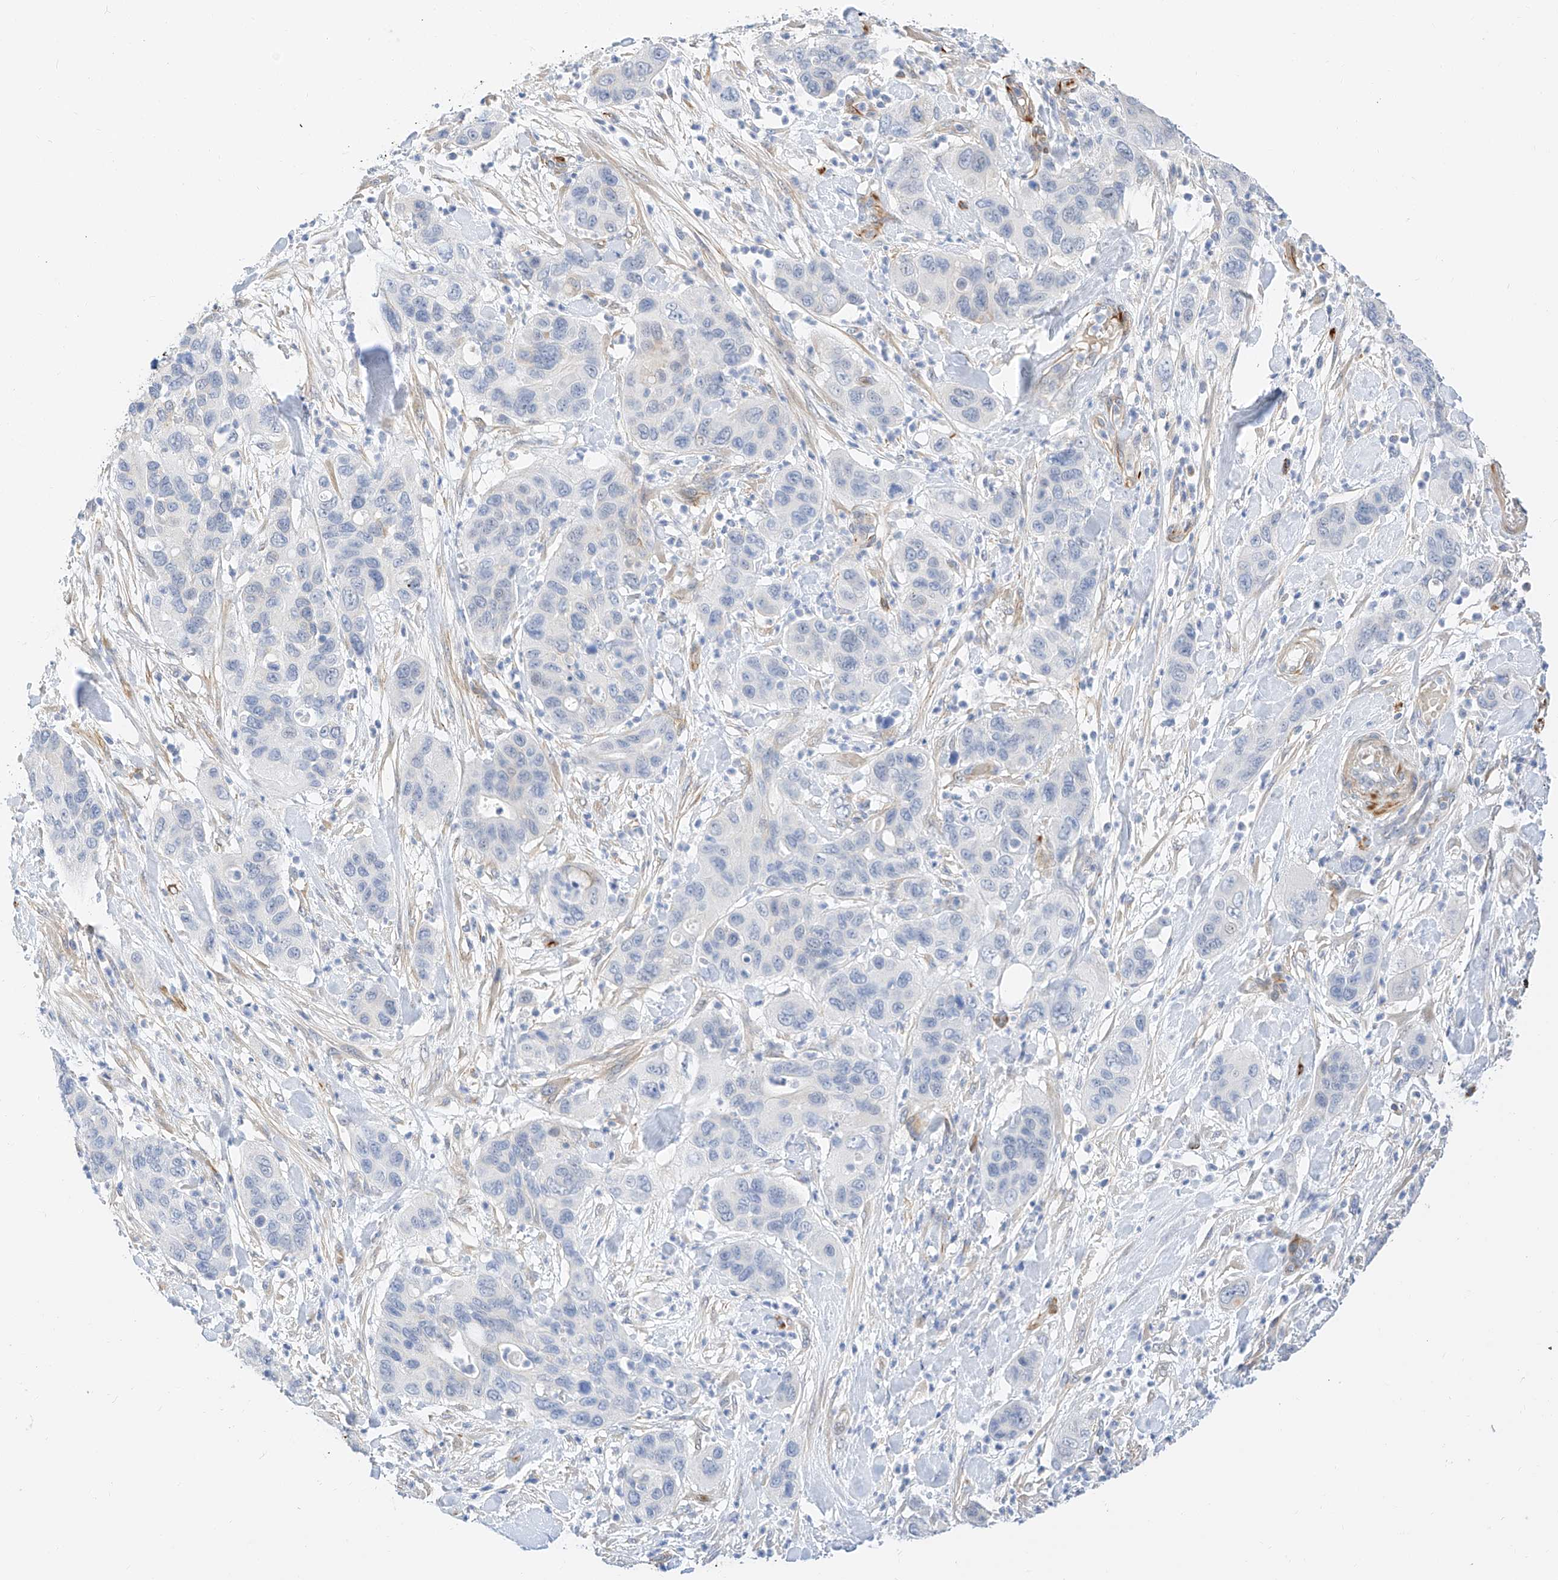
{"staining": {"intensity": "negative", "quantity": "none", "location": "none"}, "tissue": "pancreatic cancer", "cell_type": "Tumor cells", "image_type": "cancer", "snomed": [{"axis": "morphology", "description": "Adenocarcinoma, NOS"}, {"axis": "topography", "description": "Pancreas"}], "caption": "The photomicrograph demonstrates no significant expression in tumor cells of pancreatic cancer. (Stains: DAB immunohistochemistry (IHC) with hematoxylin counter stain, Microscopy: brightfield microscopy at high magnification).", "gene": "CDCP2", "patient": {"sex": "female", "age": 71}}